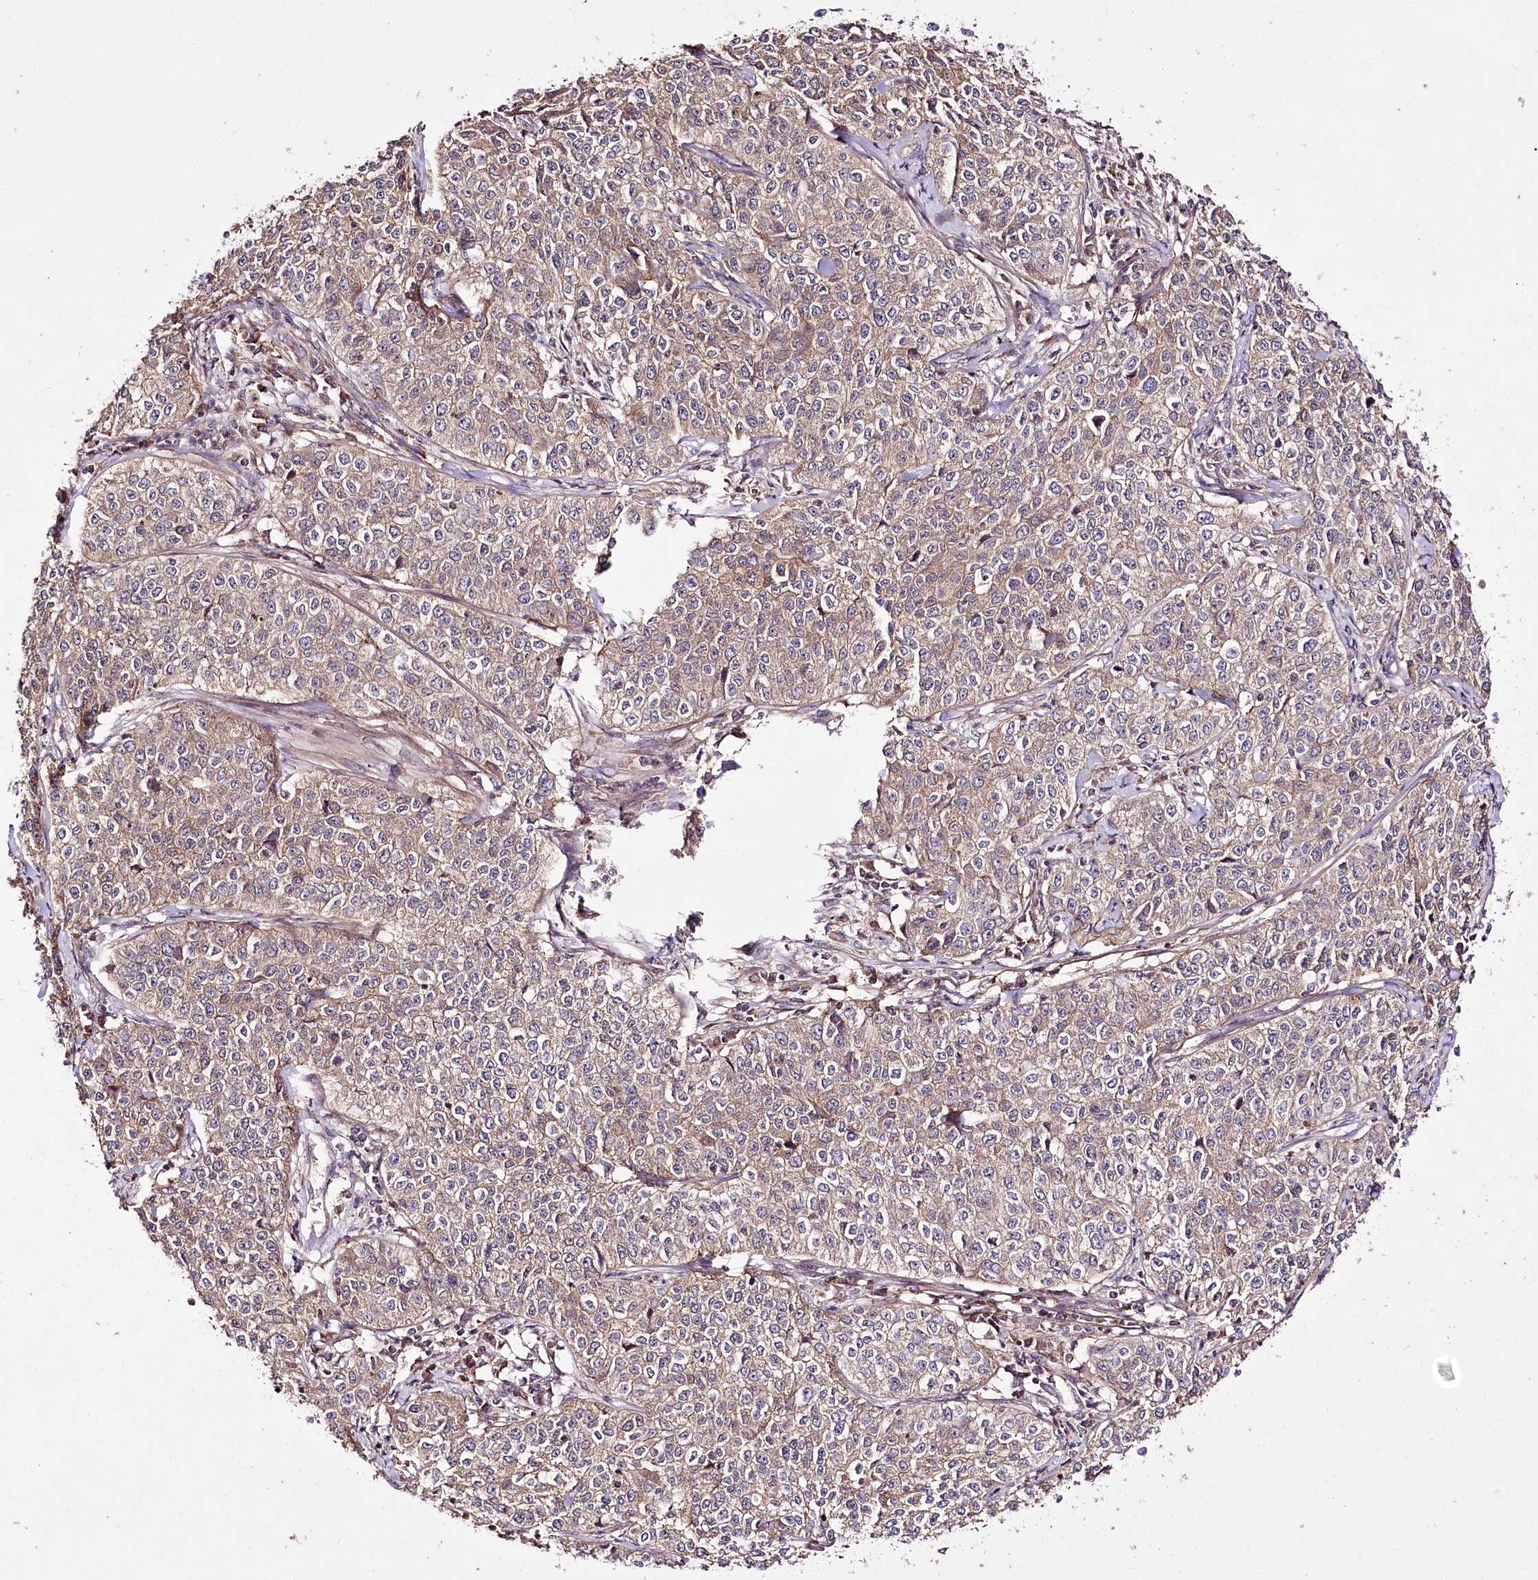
{"staining": {"intensity": "weak", "quantity": "25%-75%", "location": "cytoplasmic/membranous"}, "tissue": "cervical cancer", "cell_type": "Tumor cells", "image_type": "cancer", "snomed": [{"axis": "morphology", "description": "Squamous cell carcinoma, NOS"}, {"axis": "topography", "description": "Cervix"}], "caption": "High-power microscopy captured an immunohistochemistry histopathology image of cervical cancer (squamous cell carcinoma), revealing weak cytoplasmic/membranous staining in about 25%-75% of tumor cells.", "gene": "WWC1", "patient": {"sex": "female", "age": 35}}